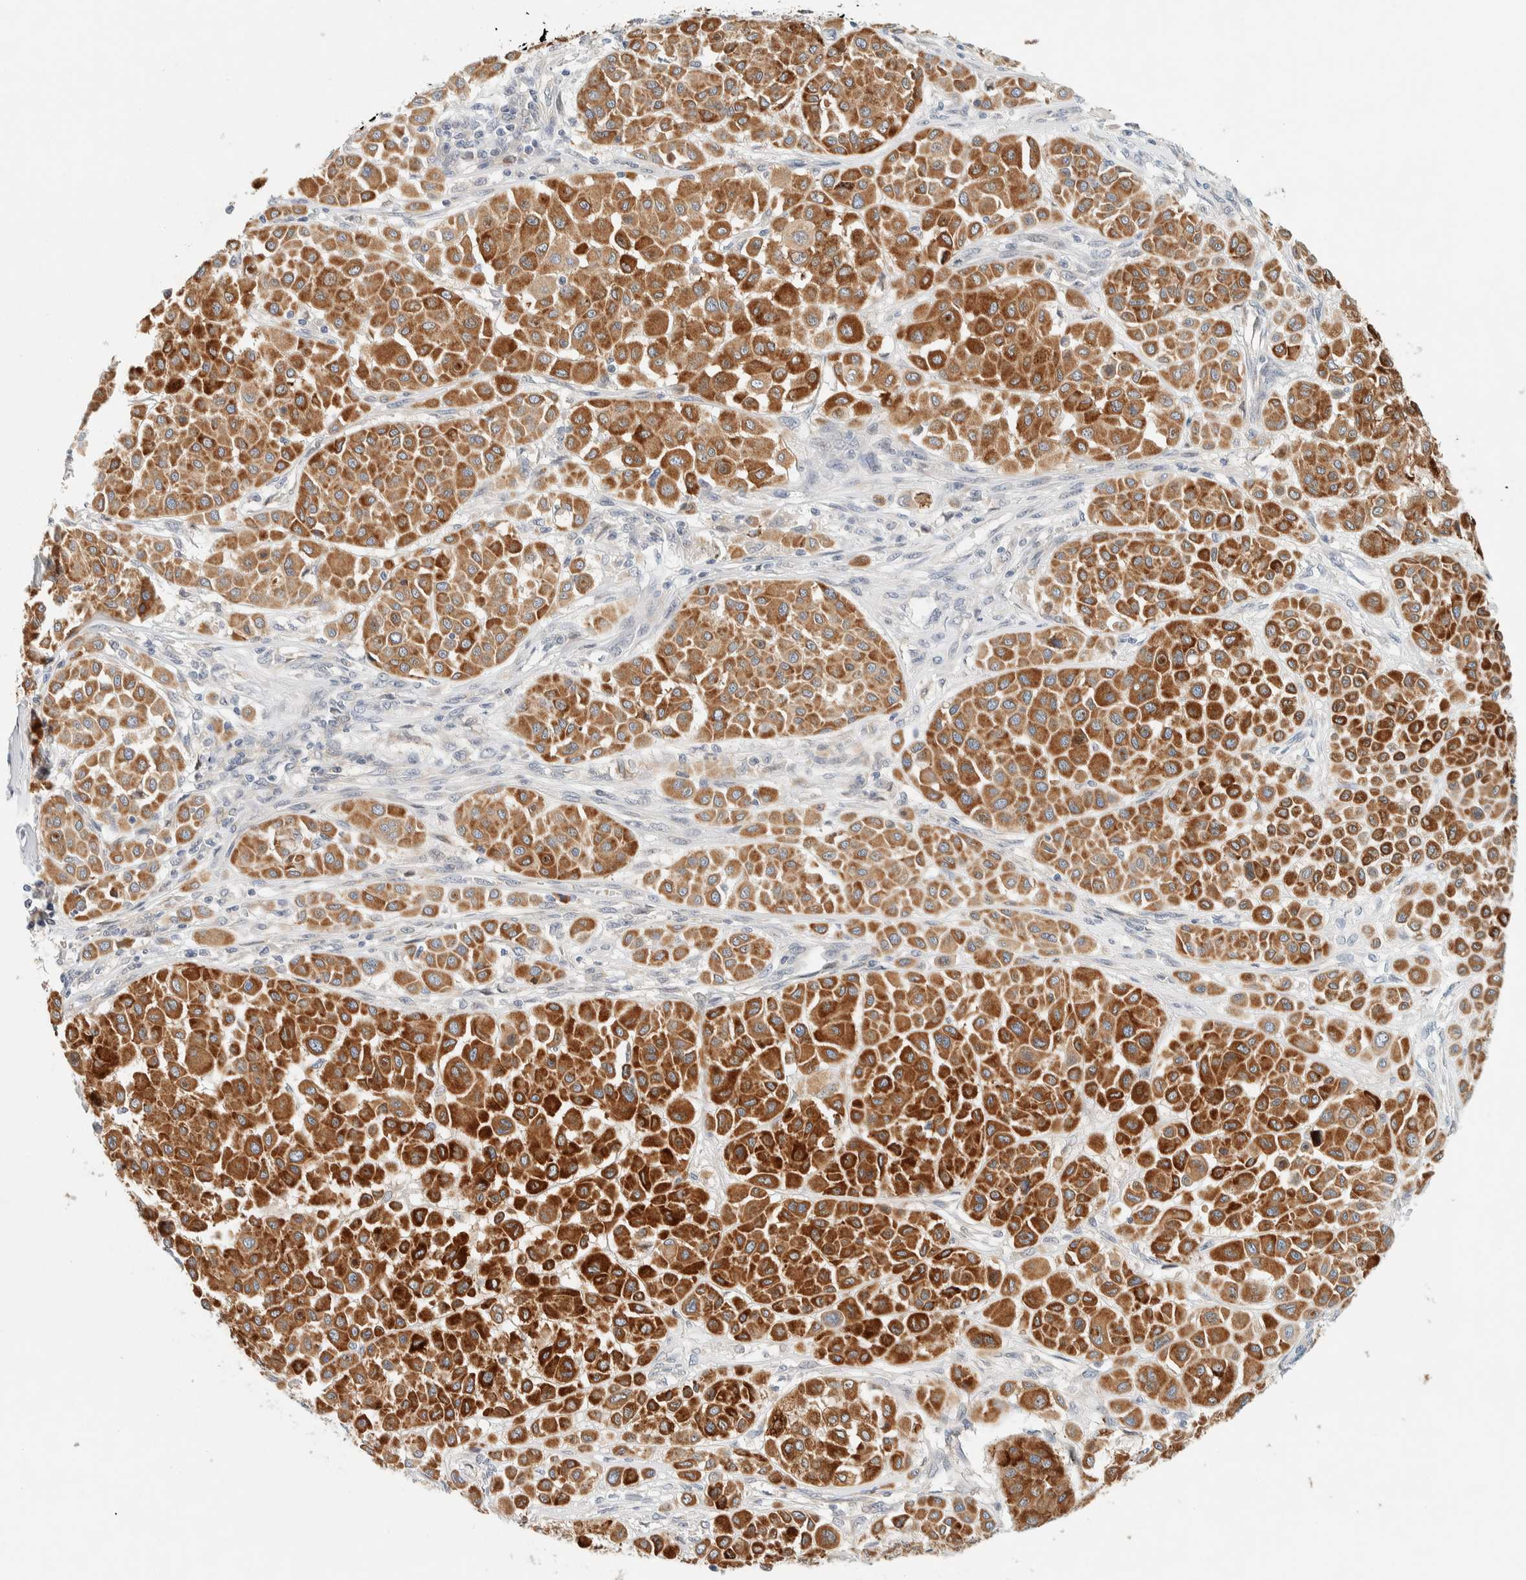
{"staining": {"intensity": "moderate", "quantity": ">75%", "location": "cytoplasmic/membranous"}, "tissue": "melanoma", "cell_type": "Tumor cells", "image_type": "cancer", "snomed": [{"axis": "morphology", "description": "Malignant melanoma, Metastatic site"}, {"axis": "topography", "description": "Soft tissue"}], "caption": "An IHC histopathology image of neoplastic tissue is shown. Protein staining in brown highlights moderate cytoplasmic/membranous positivity in melanoma within tumor cells.", "gene": "SUMF2", "patient": {"sex": "male", "age": 41}}